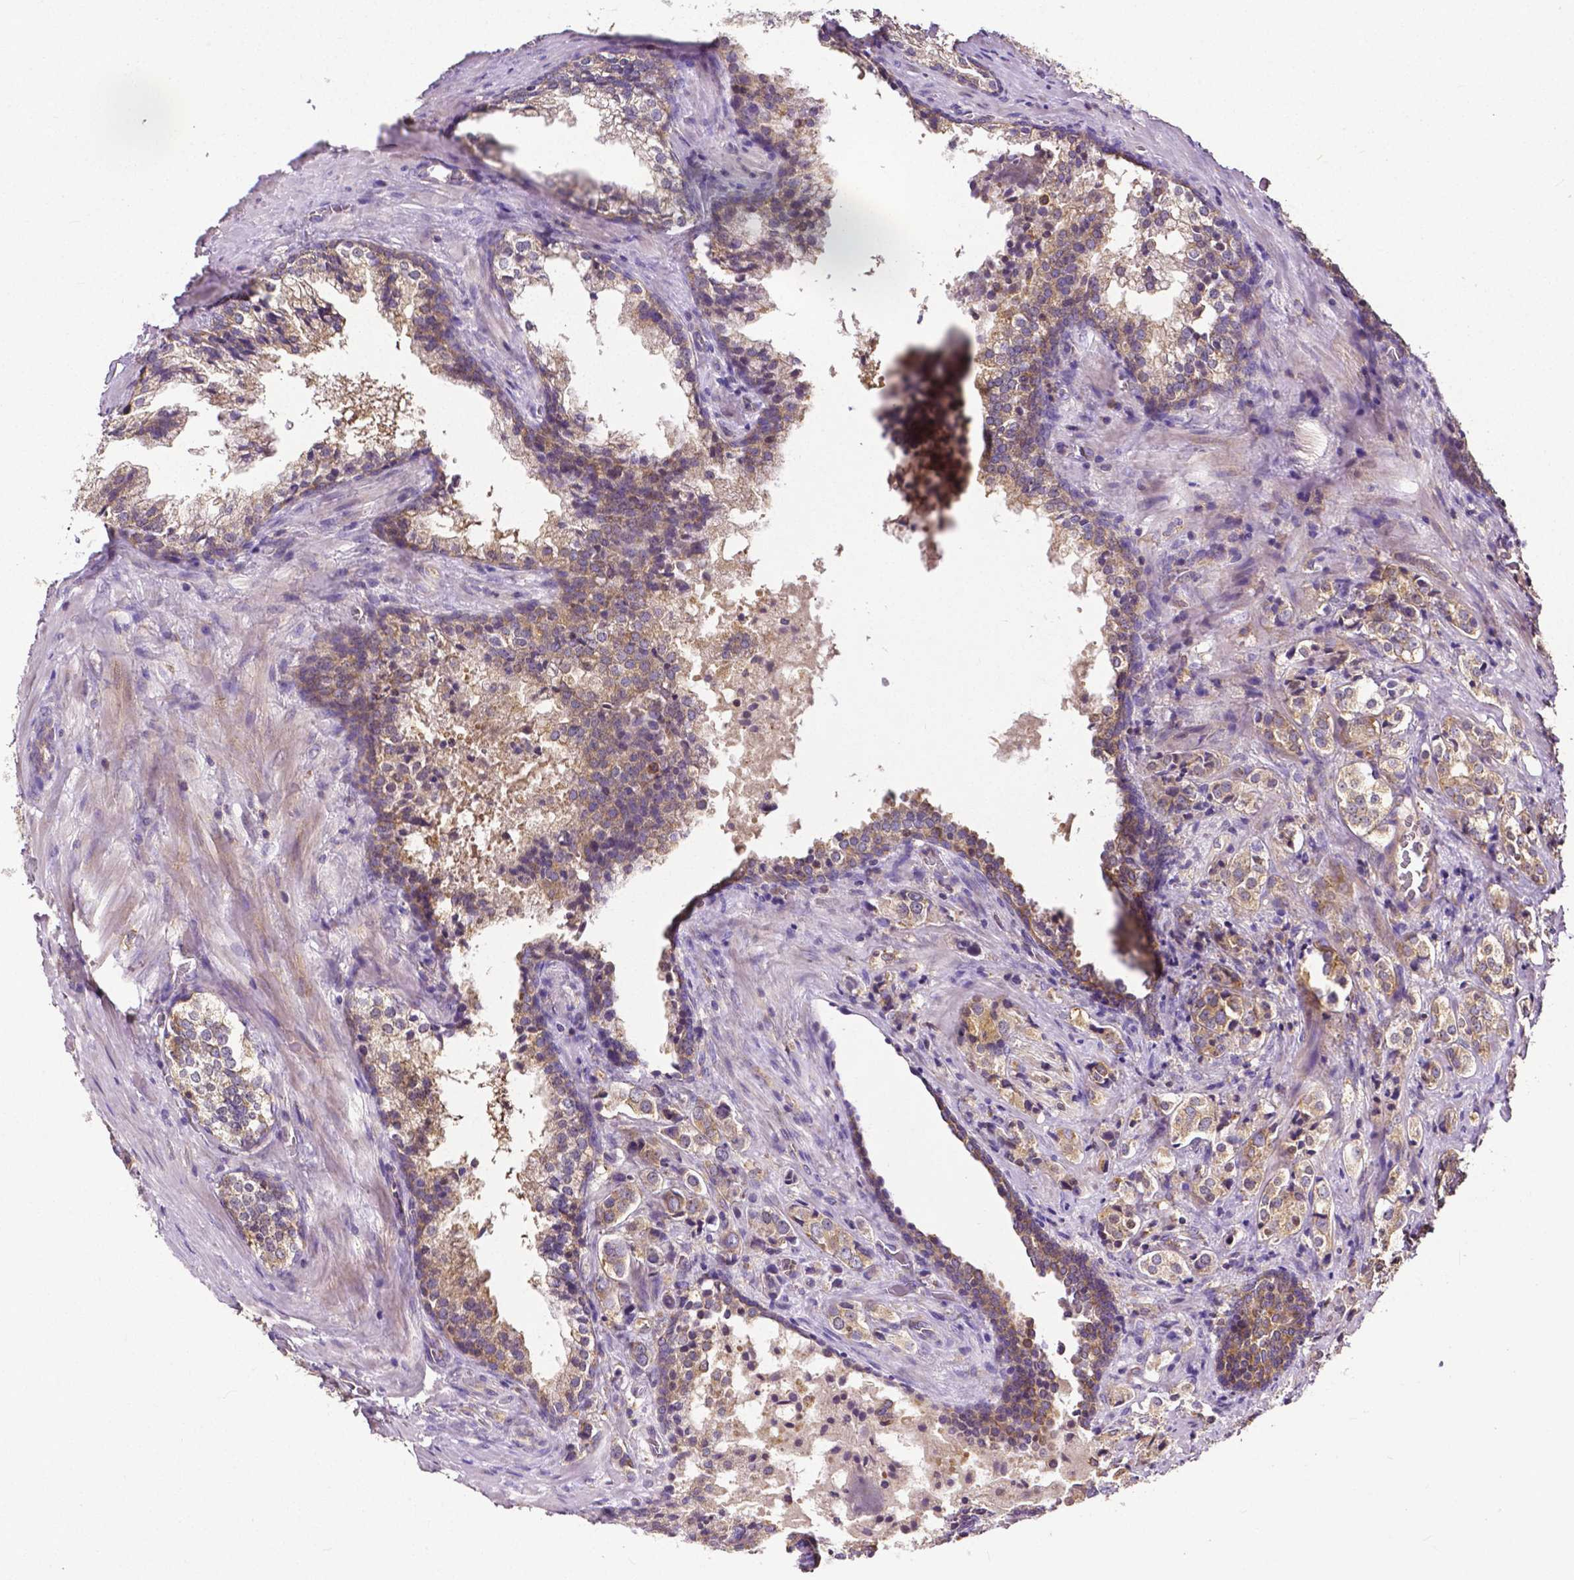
{"staining": {"intensity": "weak", "quantity": ">75%", "location": "cytoplasmic/membranous"}, "tissue": "prostate cancer", "cell_type": "Tumor cells", "image_type": "cancer", "snomed": [{"axis": "morphology", "description": "Adenocarcinoma, NOS"}, {"axis": "topography", "description": "Prostate and seminal vesicle, NOS"}], "caption": "Immunohistochemistry histopathology image of neoplastic tissue: human prostate adenocarcinoma stained using IHC shows low levels of weak protein expression localized specifically in the cytoplasmic/membranous of tumor cells, appearing as a cytoplasmic/membranous brown color.", "gene": "DICER1", "patient": {"sex": "male", "age": 63}}